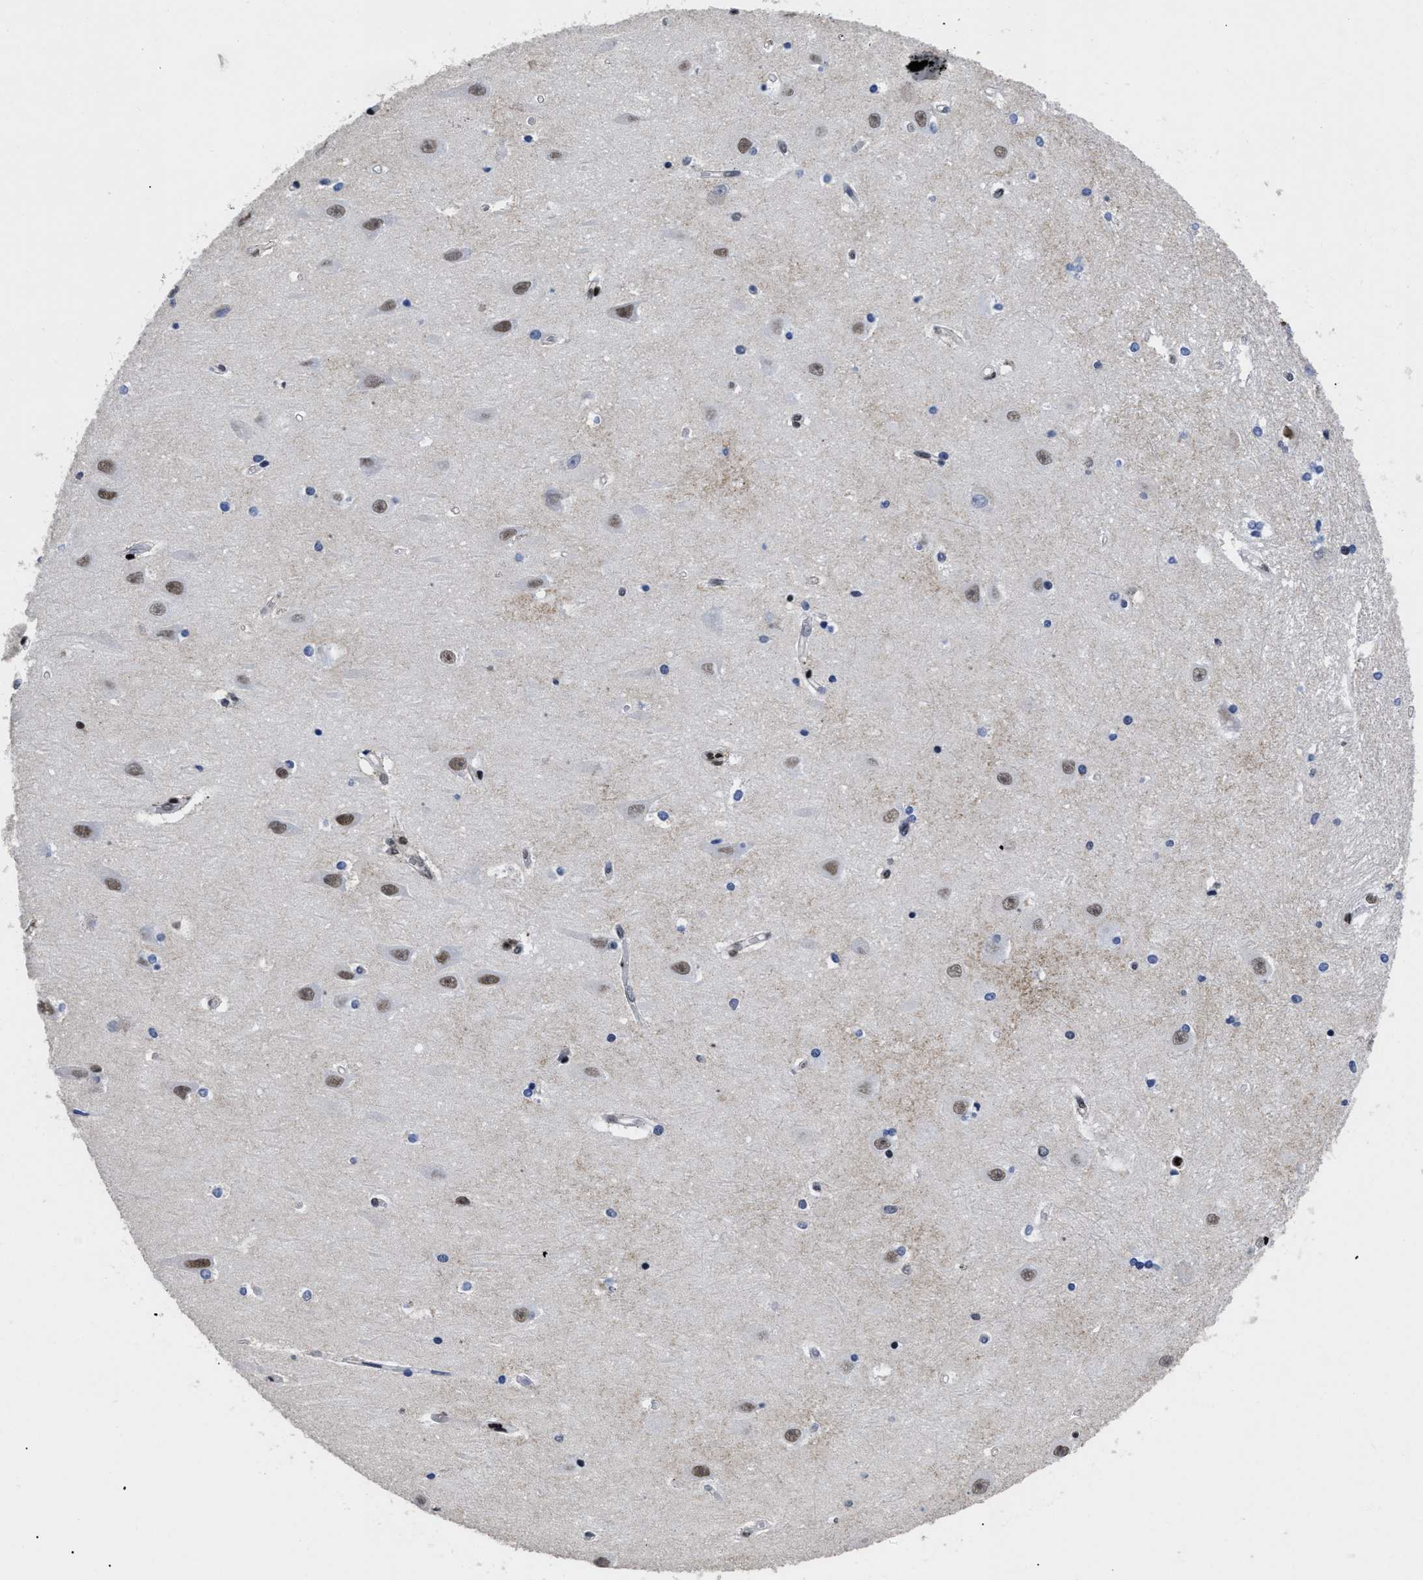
{"staining": {"intensity": "strong", "quantity": "<25%", "location": "nuclear"}, "tissue": "hippocampus", "cell_type": "Glial cells", "image_type": "normal", "snomed": [{"axis": "morphology", "description": "Normal tissue, NOS"}, {"axis": "topography", "description": "Hippocampus"}], "caption": "A photomicrograph of hippocampus stained for a protein displays strong nuclear brown staining in glial cells. Immunohistochemistry stains the protein of interest in brown and the nuclei are stained blue.", "gene": "CALHM3", "patient": {"sex": "male", "age": 45}}